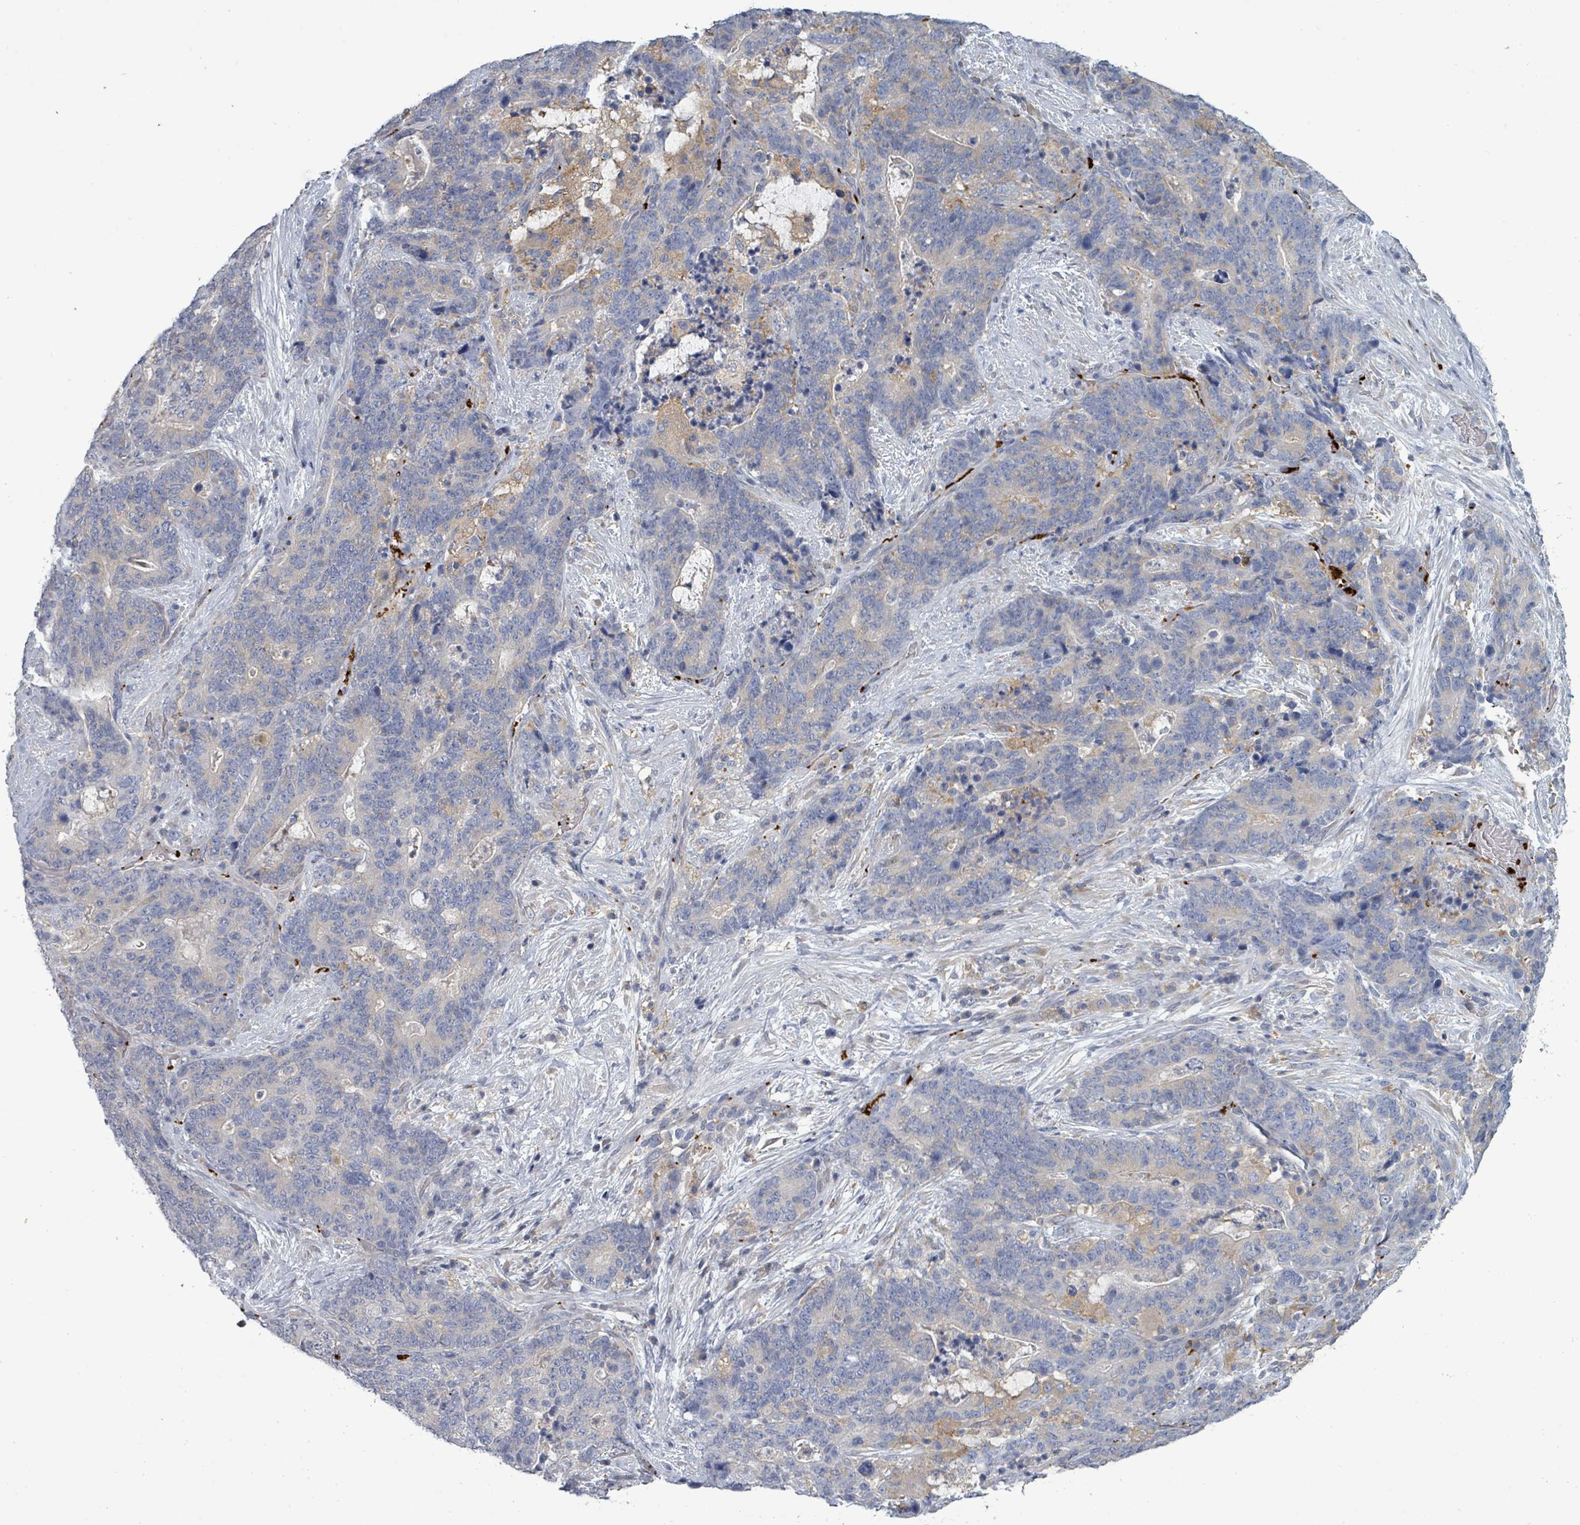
{"staining": {"intensity": "negative", "quantity": "none", "location": "none"}, "tissue": "stomach cancer", "cell_type": "Tumor cells", "image_type": "cancer", "snomed": [{"axis": "morphology", "description": "Normal tissue, NOS"}, {"axis": "morphology", "description": "Adenocarcinoma, NOS"}, {"axis": "topography", "description": "Stomach"}], "caption": "Micrograph shows no significant protein positivity in tumor cells of stomach adenocarcinoma.", "gene": "NDST2", "patient": {"sex": "female", "age": 64}}